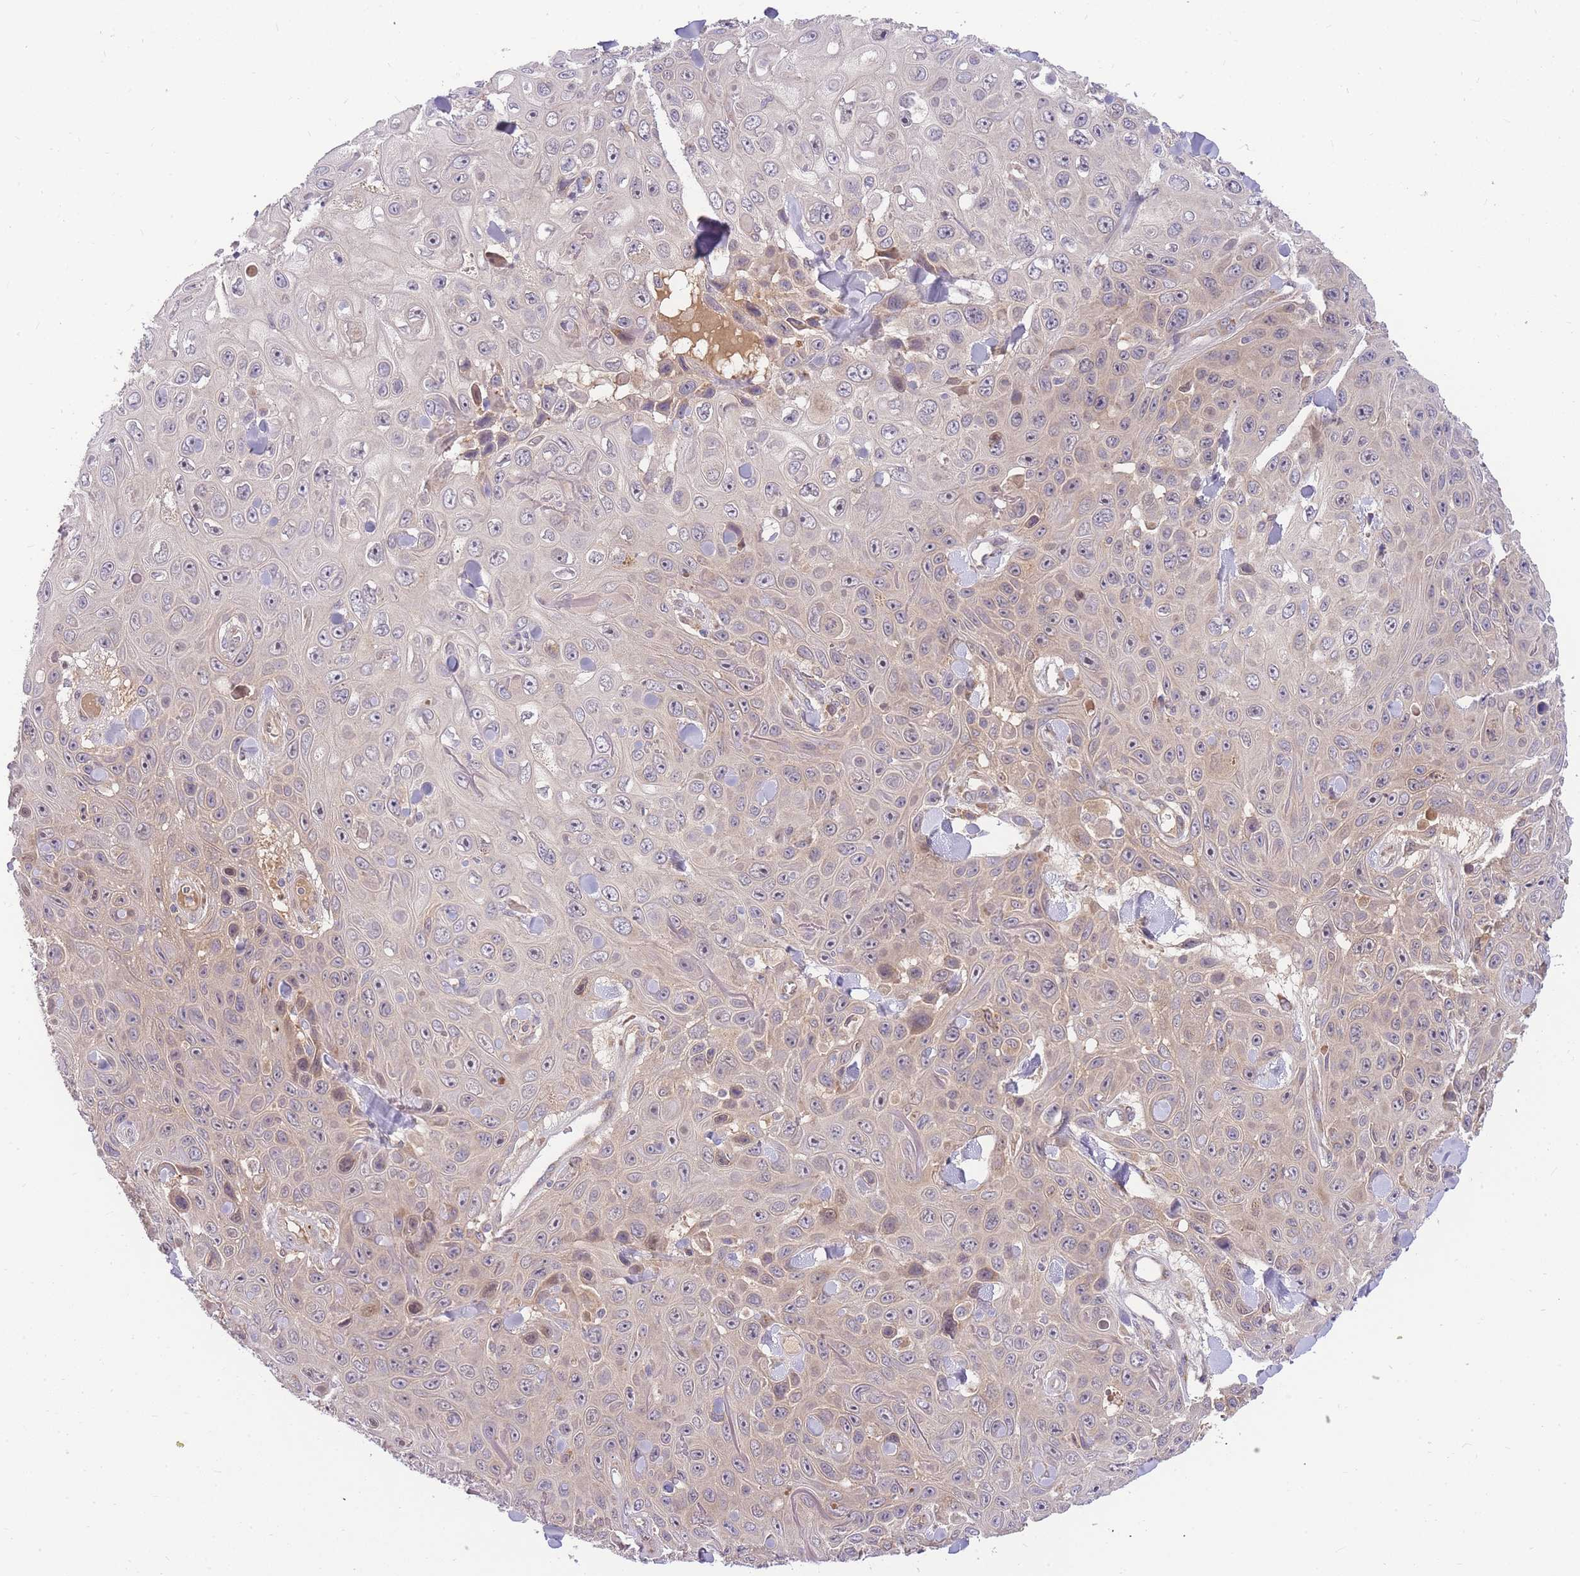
{"staining": {"intensity": "weak", "quantity": "<25%", "location": "cytoplasmic/membranous"}, "tissue": "skin cancer", "cell_type": "Tumor cells", "image_type": "cancer", "snomed": [{"axis": "morphology", "description": "Squamous cell carcinoma, NOS"}, {"axis": "topography", "description": "Skin"}], "caption": "Immunohistochemistry (IHC) image of squamous cell carcinoma (skin) stained for a protein (brown), which displays no expression in tumor cells. Nuclei are stained in blue.", "gene": "ZNF577", "patient": {"sex": "male", "age": 82}}